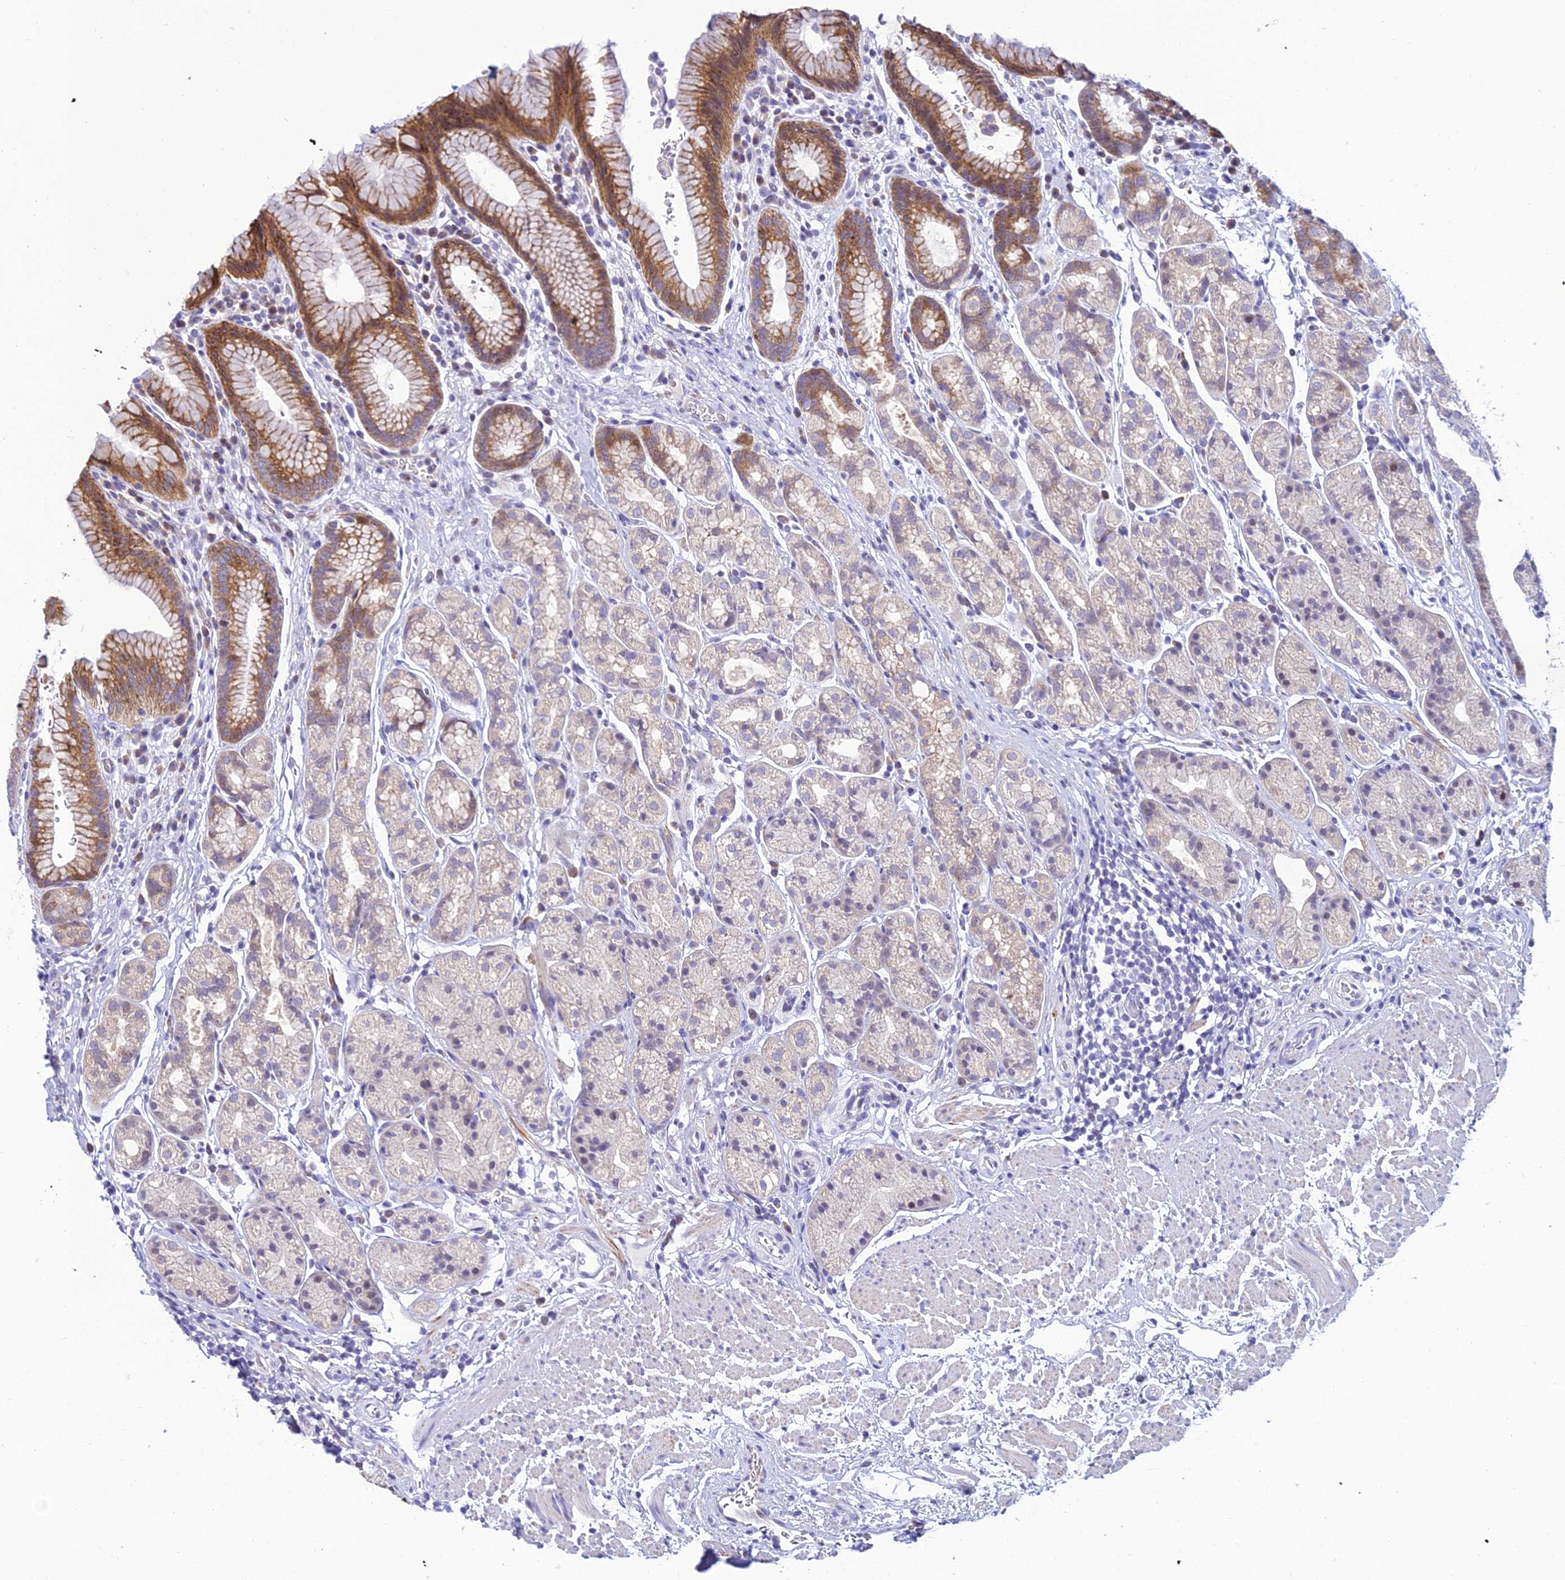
{"staining": {"intensity": "strong", "quantity": "<25%", "location": "cytoplasmic/membranous"}, "tissue": "stomach", "cell_type": "Glandular cells", "image_type": "normal", "snomed": [{"axis": "morphology", "description": "Normal tissue, NOS"}, {"axis": "topography", "description": "Stomach"}], "caption": "The histopathology image demonstrates a brown stain indicating the presence of a protein in the cytoplasmic/membranous of glandular cells in stomach. (DAB (3,3'-diaminobenzidine) = brown stain, brightfield microscopy at high magnification).", "gene": "ZMIZ1", "patient": {"sex": "male", "age": 63}}